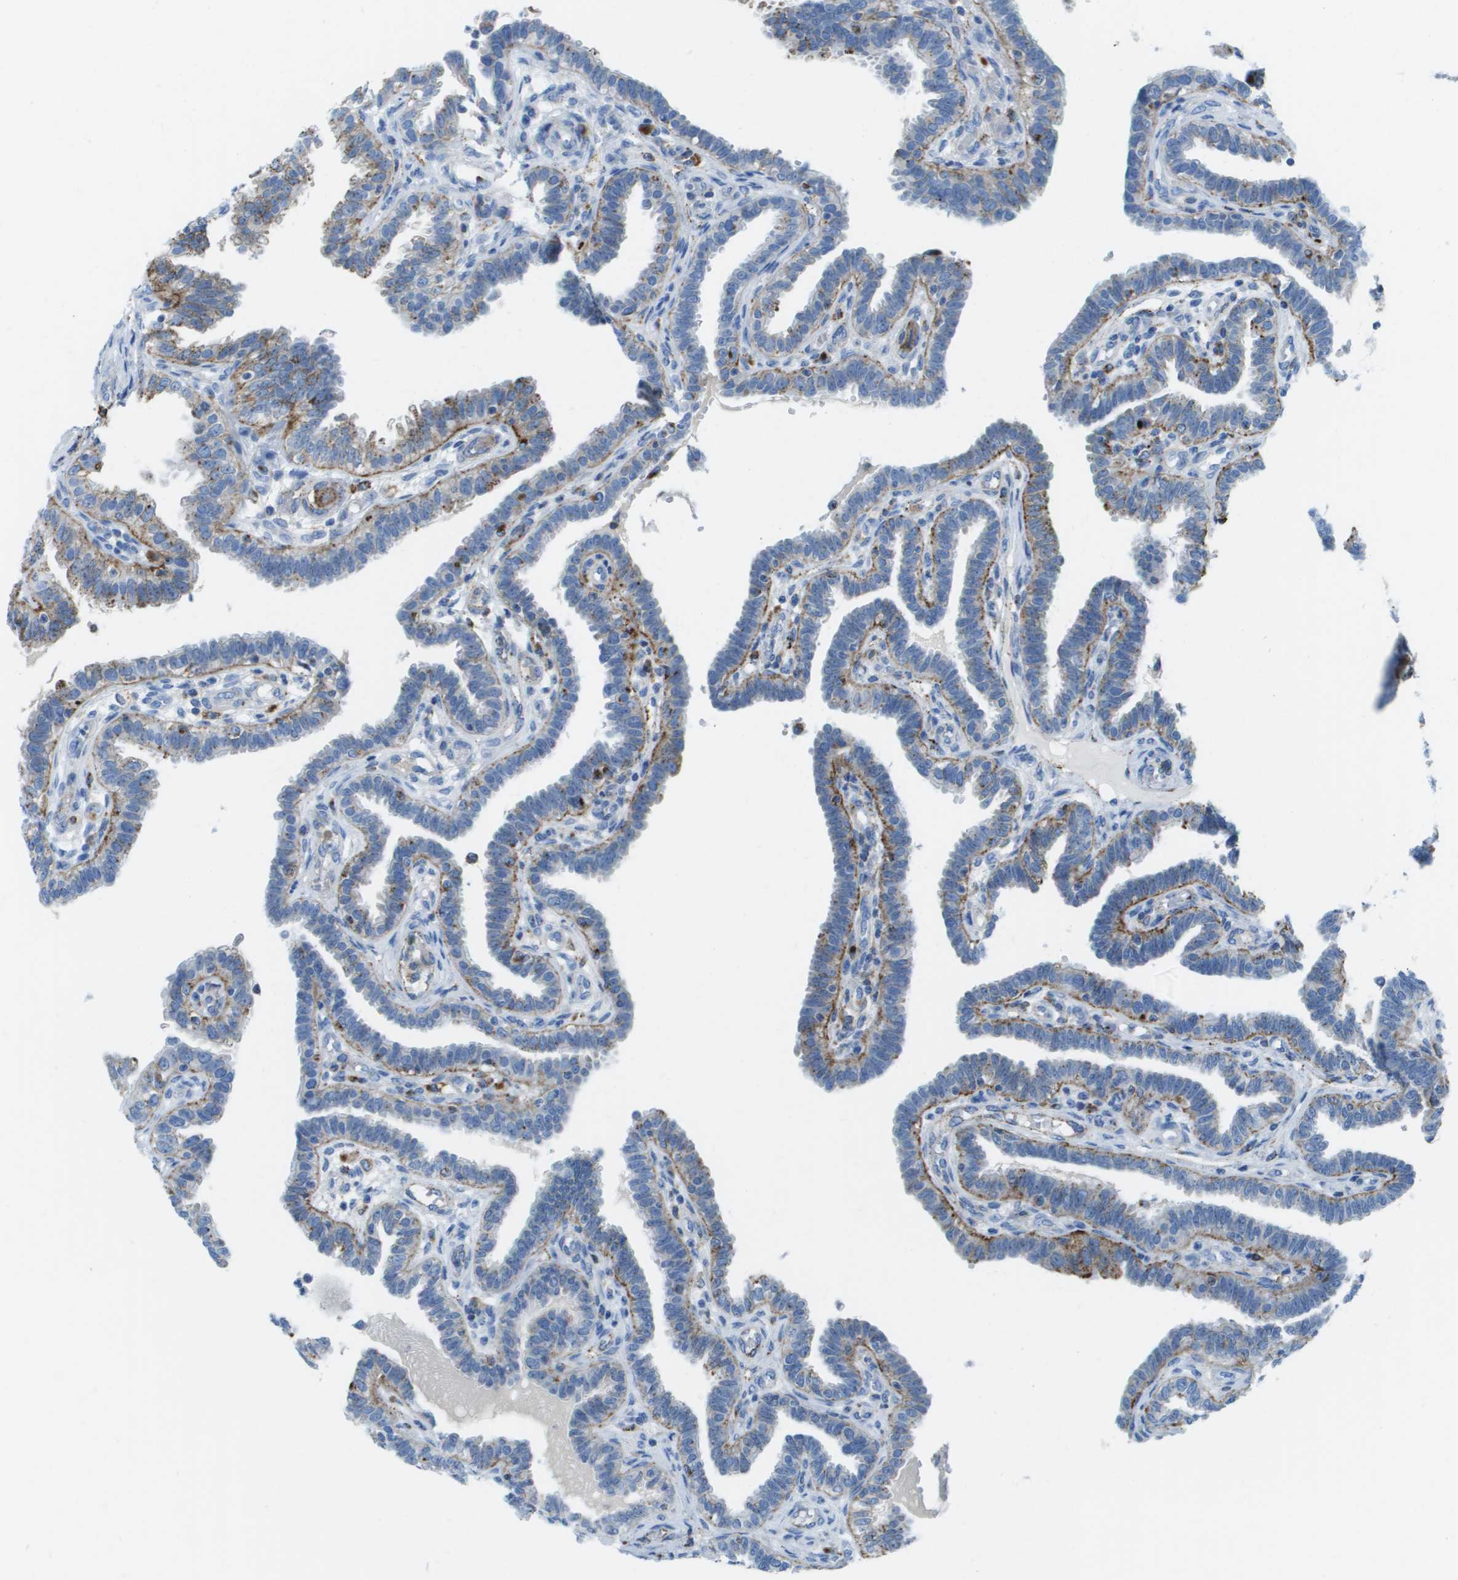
{"staining": {"intensity": "moderate", "quantity": "25%-75%", "location": "cytoplasmic/membranous"}, "tissue": "fallopian tube", "cell_type": "Glandular cells", "image_type": "normal", "snomed": [{"axis": "morphology", "description": "Normal tissue, NOS"}, {"axis": "topography", "description": "Fallopian tube"}, {"axis": "topography", "description": "Placenta"}], "caption": "A high-resolution image shows immunohistochemistry (IHC) staining of unremarkable fallopian tube, which shows moderate cytoplasmic/membranous expression in approximately 25%-75% of glandular cells.", "gene": "PRCP", "patient": {"sex": "female", "age": 34}}